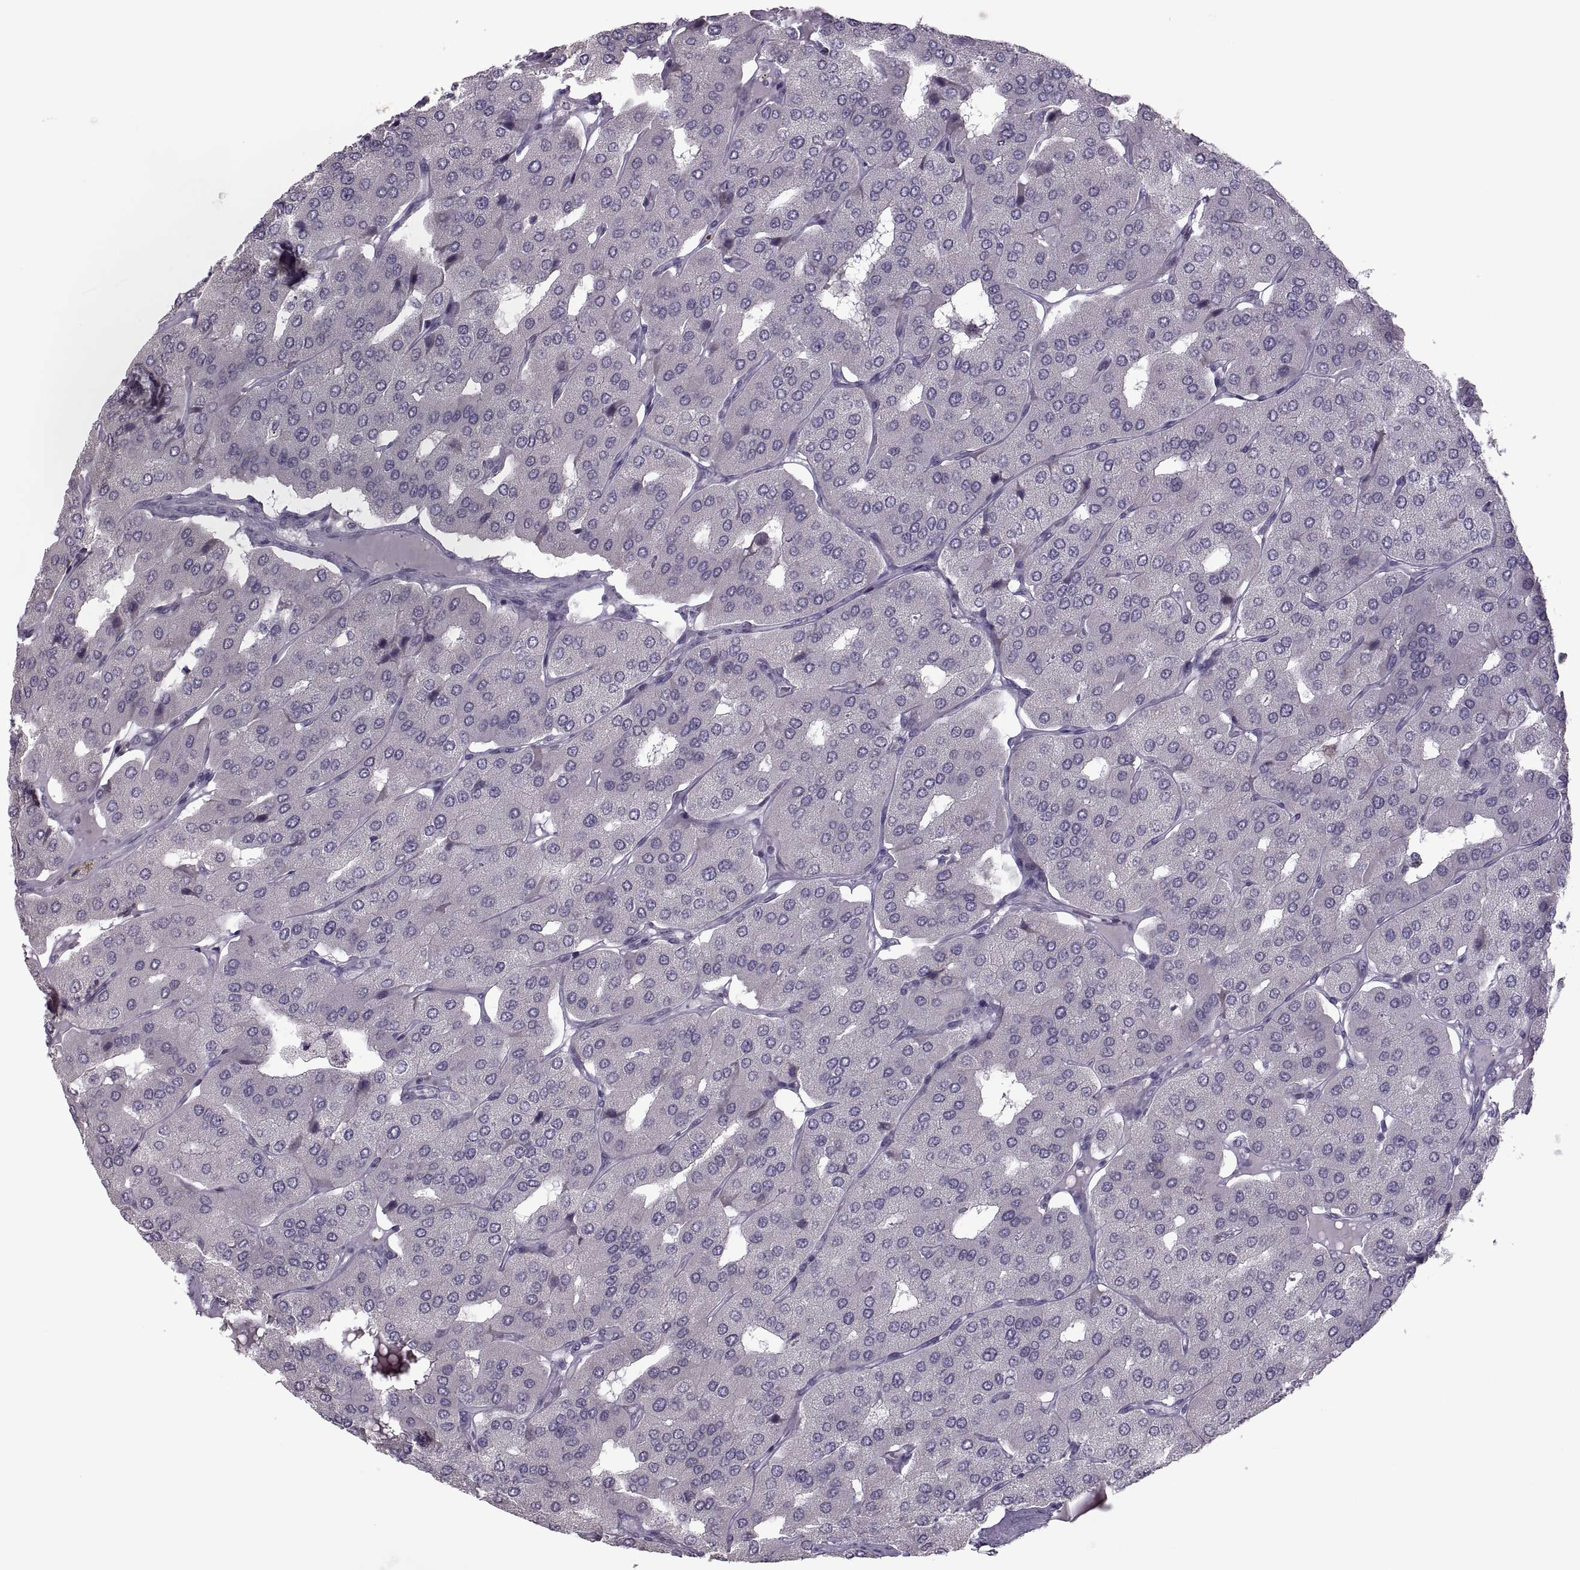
{"staining": {"intensity": "negative", "quantity": "none", "location": "none"}, "tissue": "parathyroid gland", "cell_type": "Glandular cells", "image_type": "normal", "snomed": [{"axis": "morphology", "description": "Normal tissue, NOS"}, {"axis": "morphology", "description": "Adenoma, NOS"}, {"axis": "topography", "description": "Parathyroid gland"}], "caption": "Immunohistochemistry (IHC) micrograph of benign parathyroid gland: parathyroid gland stained with DAB (3,3'-diaminobenzidine) reveals no significant protein positivity in glandular cells.", "gene": "MGAT4D", "patient": {"sex": "female", "age": 86}}